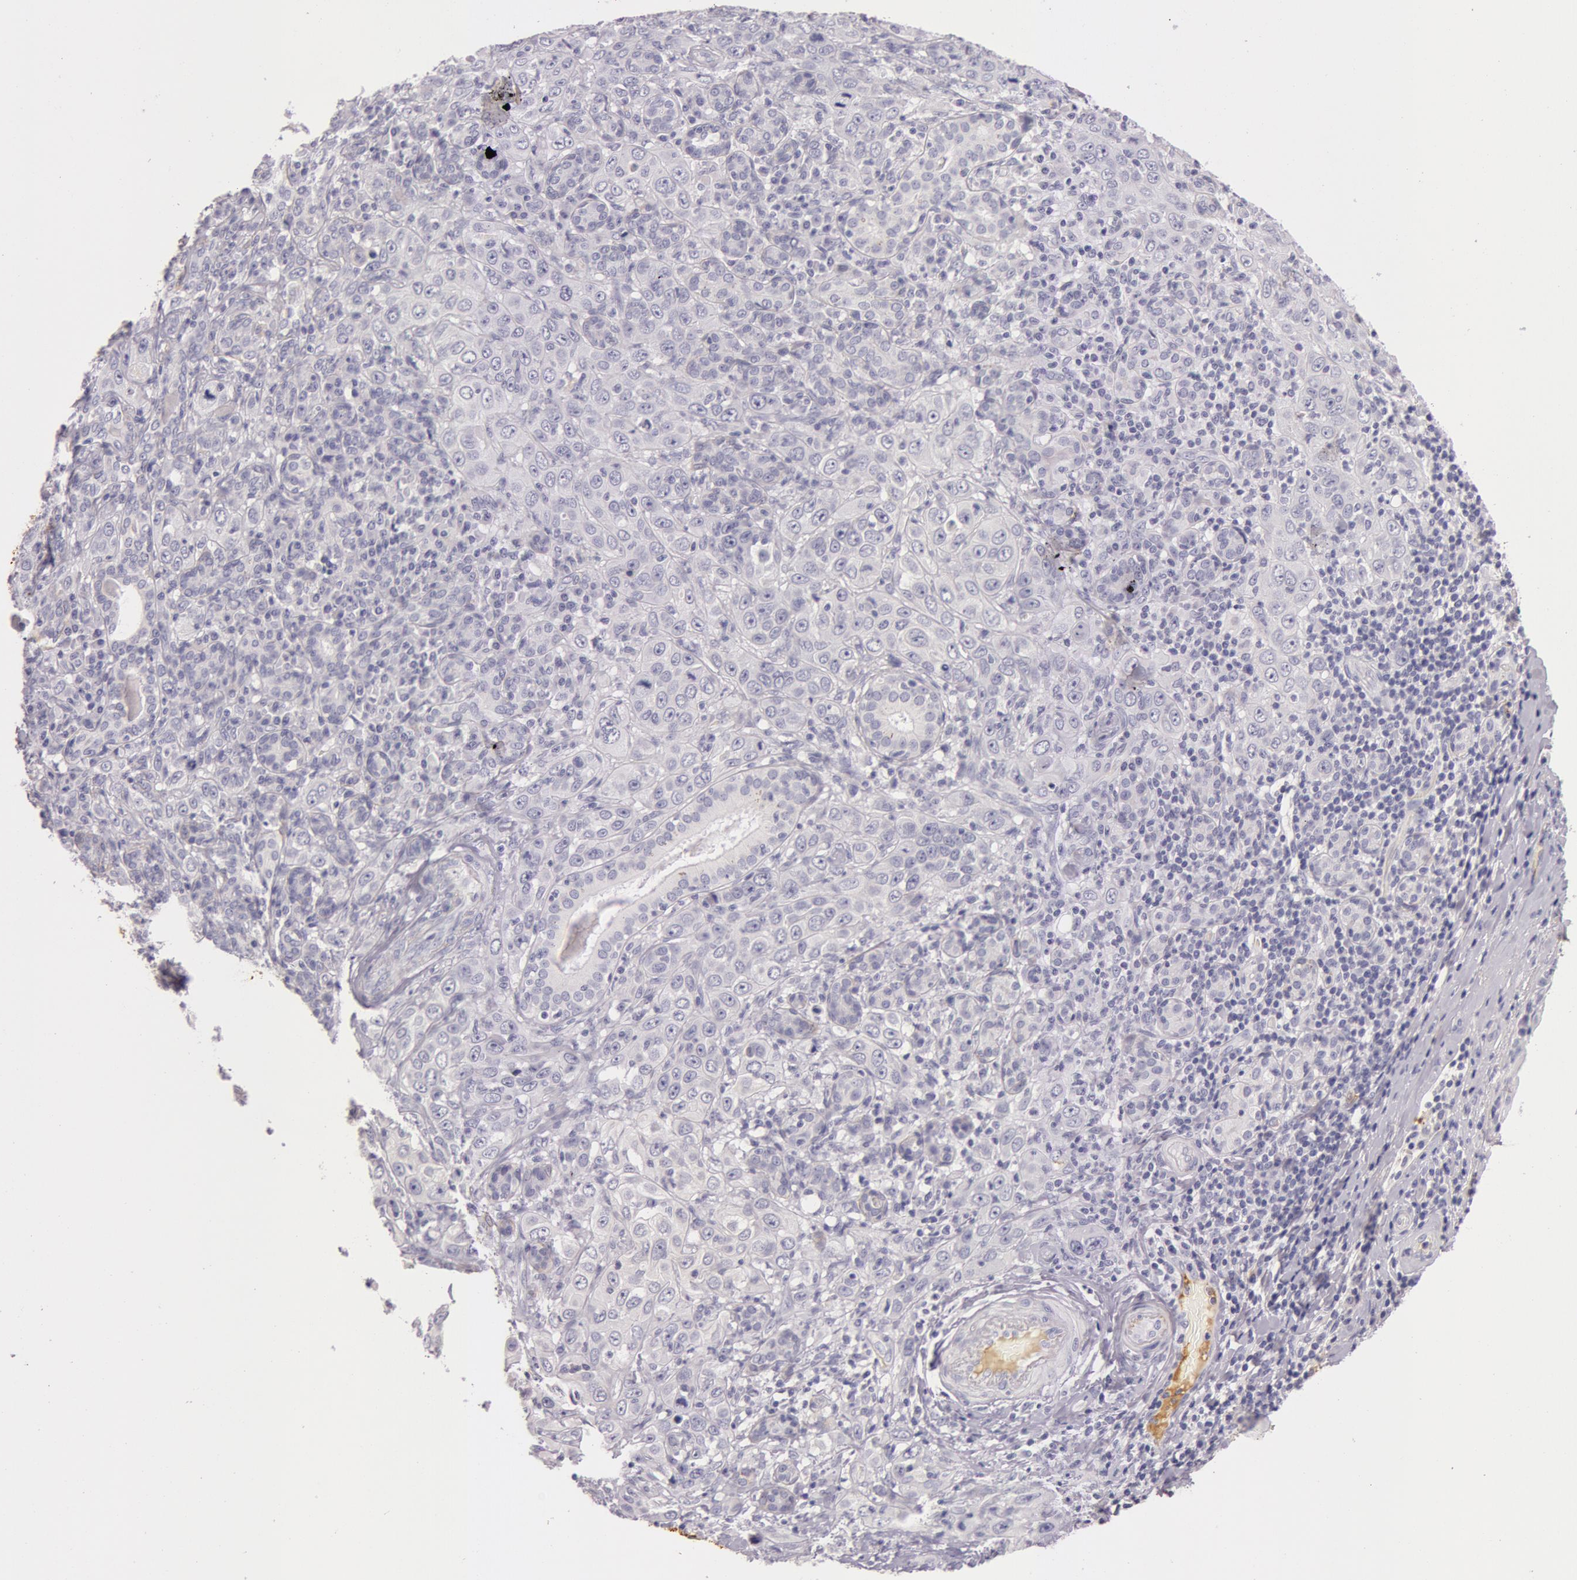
{"staining": {"intensity": "negative", "quantity": "none", "location": "none"}, "tissue": "skin cancer", "cell_type": "Tumor cells", "image_type": "cancer", "snomed": [{"axis": "morphology", "description": "Squamous cell carcinoma, NOS"}, {"axis": "topography", "description": "Skin"}], "caption": "This histopathology image is of skin cancer stained with immunohistochemistry (IHC) to label a protein in brown with the nuclei are counter-stained blue. There is no staining in tumor cells.", "gene": "C4BPA", "patient": {"sex": "male", "age": 84}}